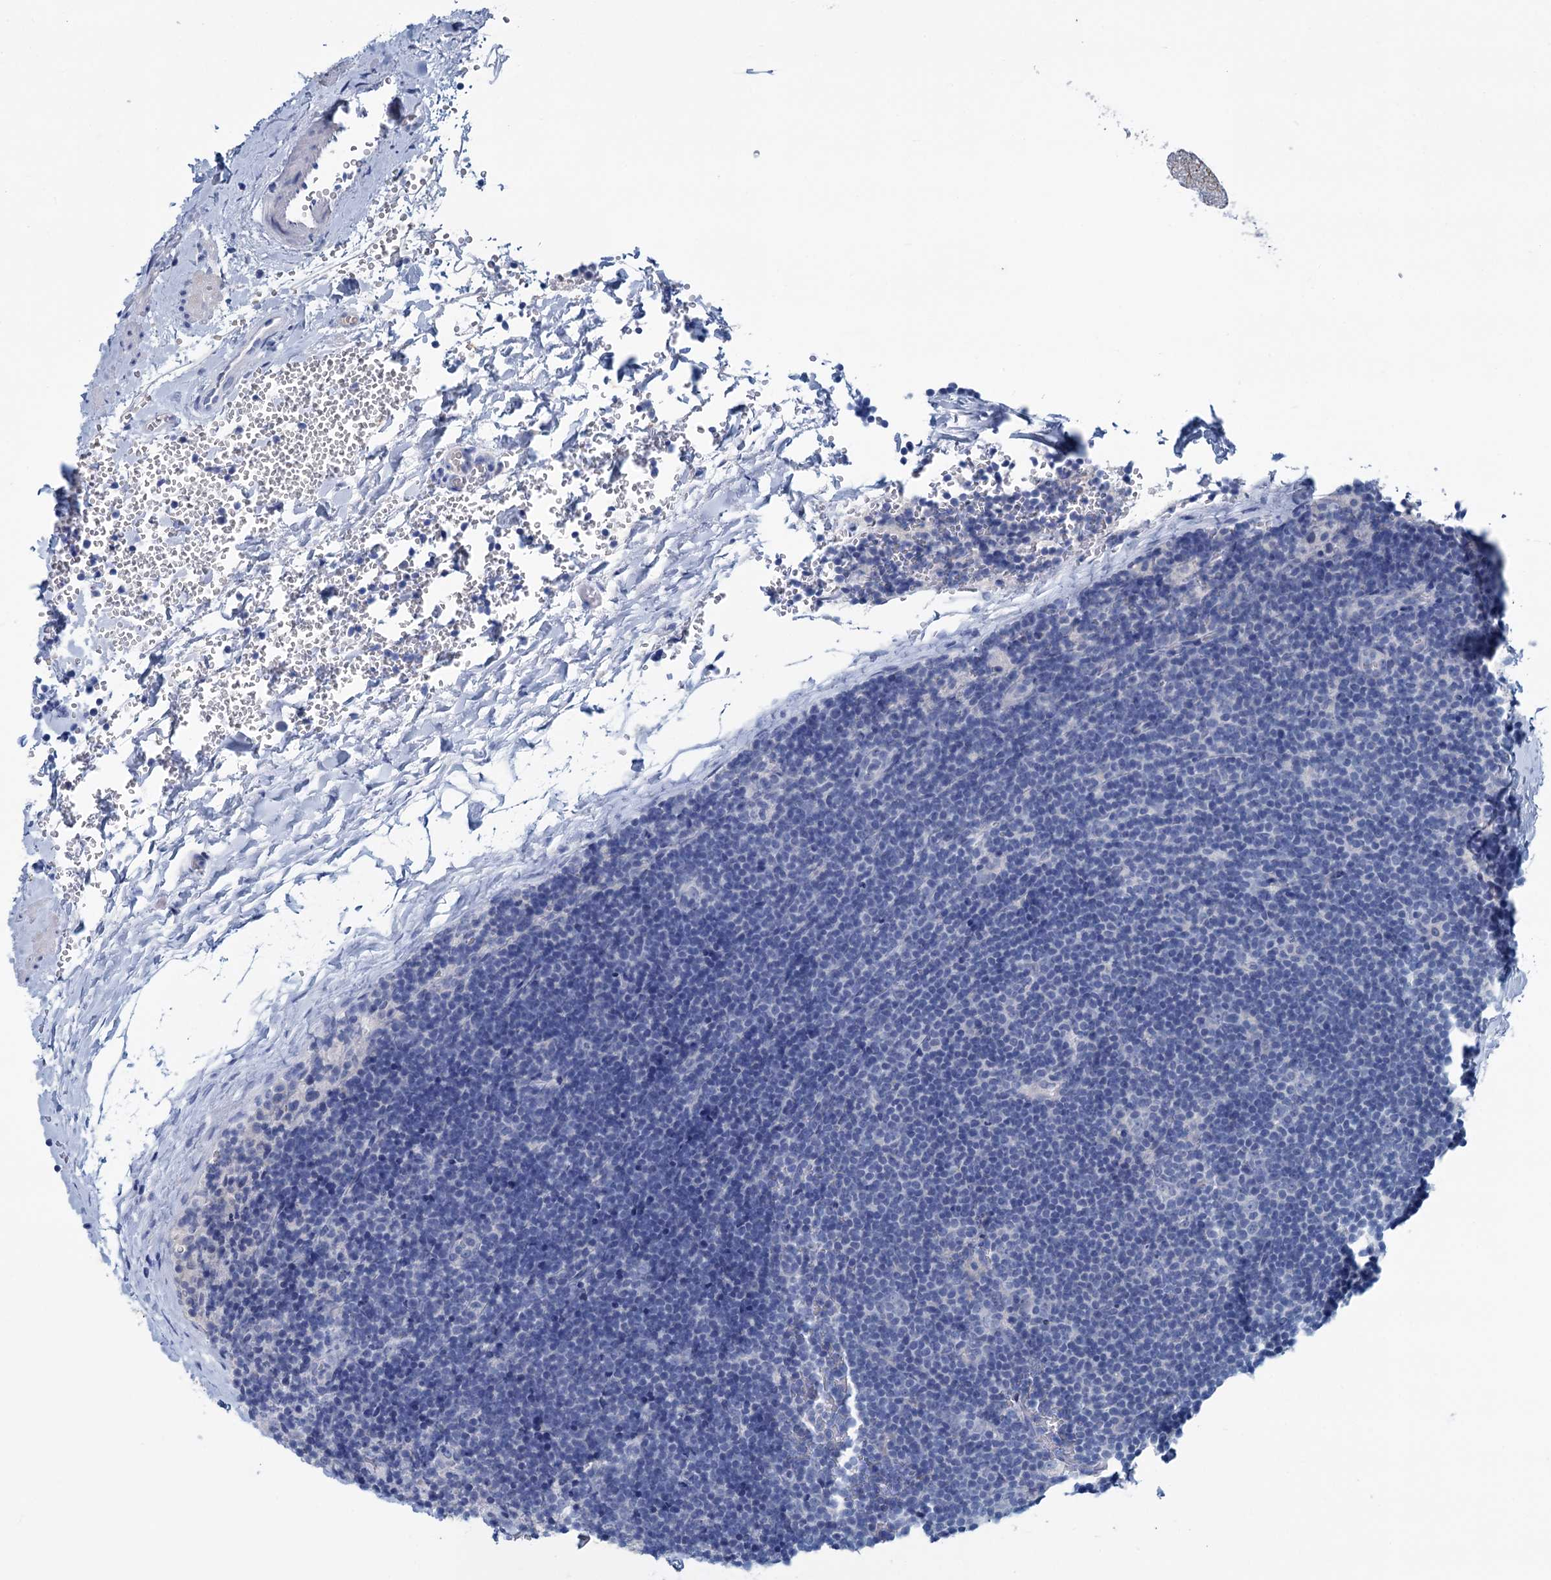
{"staining": {"intensity": "negative", "quantity": "none", "location": "none"}, "tissue": "lymphoma", "cell_type": "Tumor cells", "image_type": "cancer", "snomed": [{"axis": "morphology", "description": "Hodgkin's disease, NOS"}, {"axis": "topography", "description": "Lymph node"}], "caption": "DAB (3,3'-diaminobenzidine) immunohistochemical staining of human Hodgkin's disease exhibits no significant staining in tumor cells. The staining was performed using DAB to visualize the protein expression in brown, while the nuclei were stained in blue with hematoxylin (Magnification: 20x).", "gene": "MYOZ3", "patient": {"sex": "female", "age": 57}}